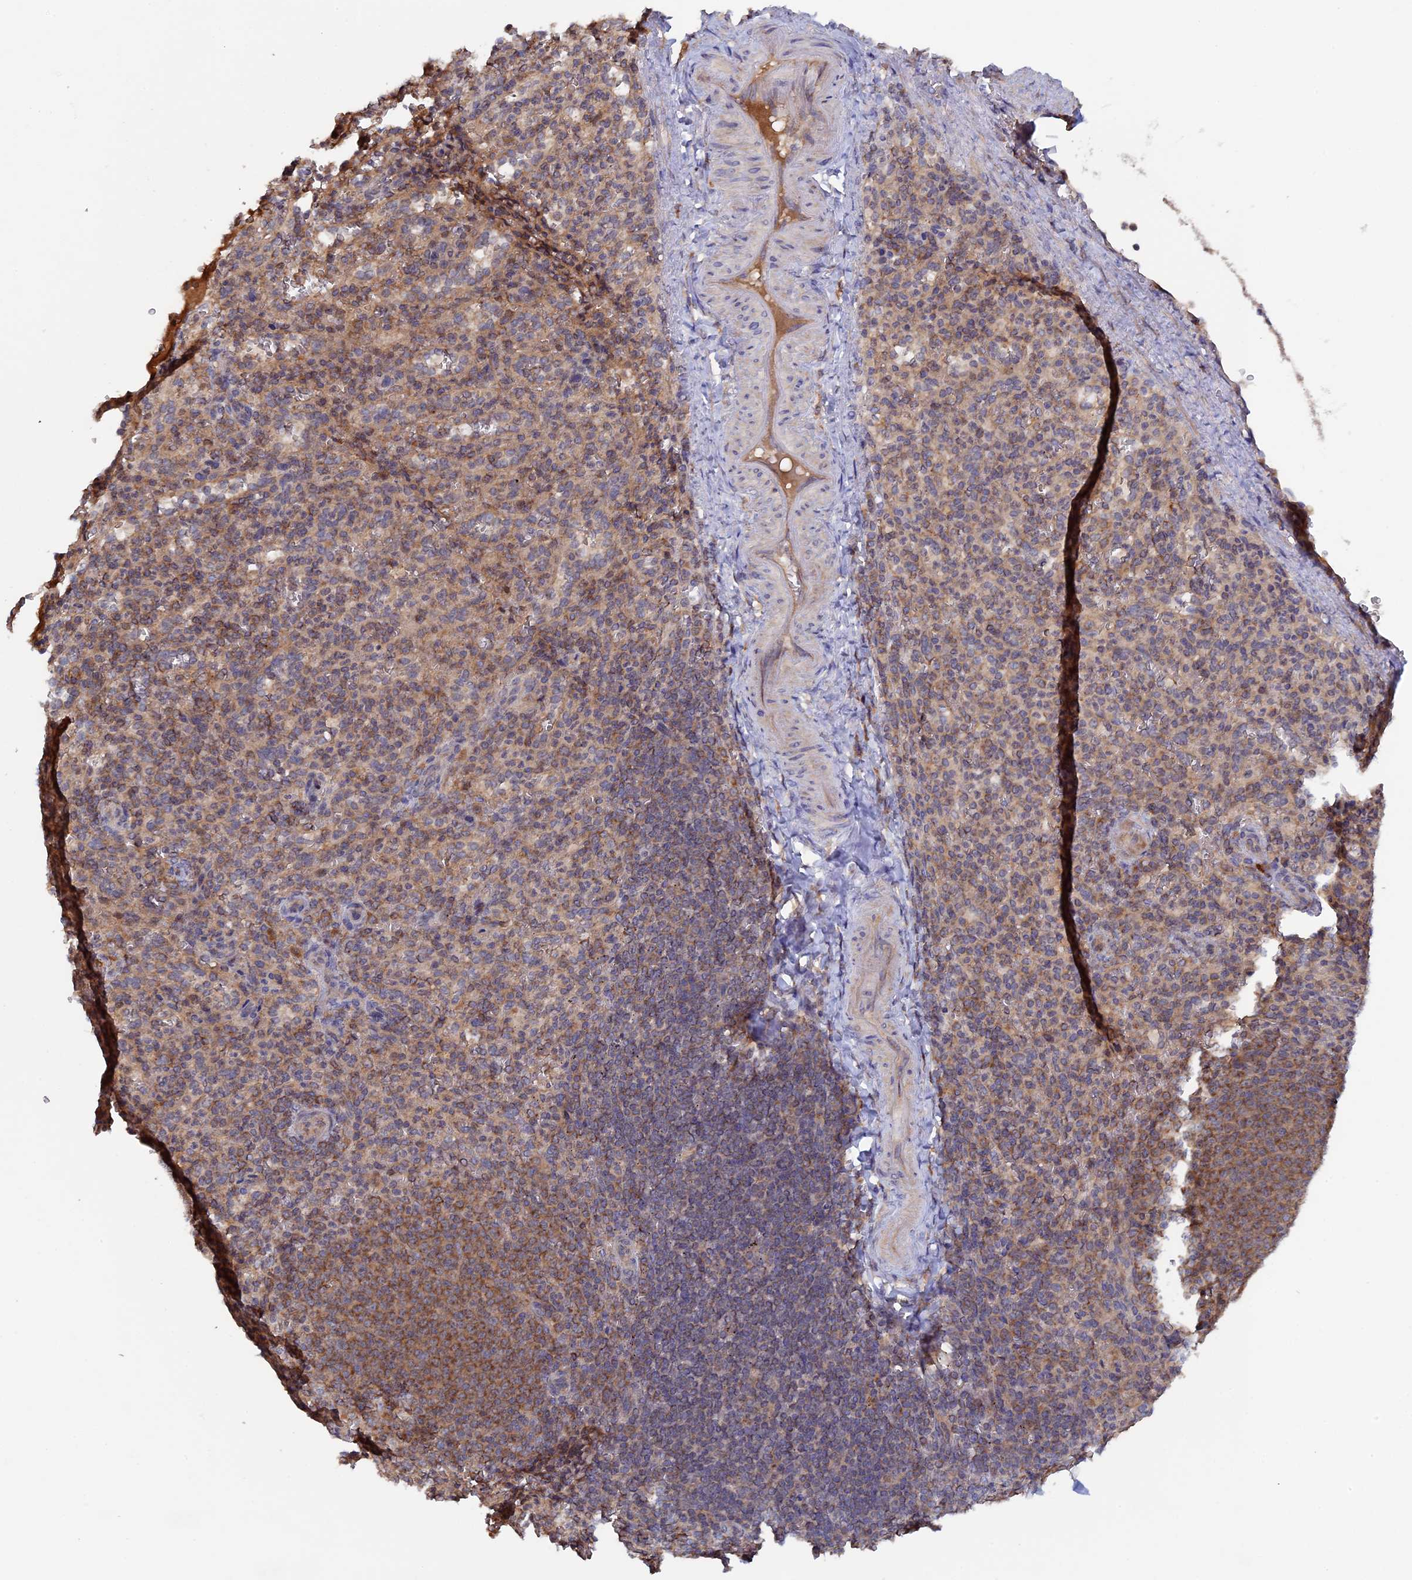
{"staining": {"intensity": "moderate", "quantity": "<25%", "location": "cytoplasmic/membranous"}, "tissue": "spleen", "cell_type": "Cells in red pulp", "image_type": "normal", "snomed": [{"axis": "morphology", "description": "Normal tissue, NOS"}, {"axis": "topography", "description": "Spleen"}], "caption": "This is a photomicrograph of immunohistochemistry staining of unremarkable spleen, which shows moderate staining in the cytoplasmic/membranous of cells in red pulp.", "gene": "RAB15", "patient": {"sex": "female", "age": 21}}